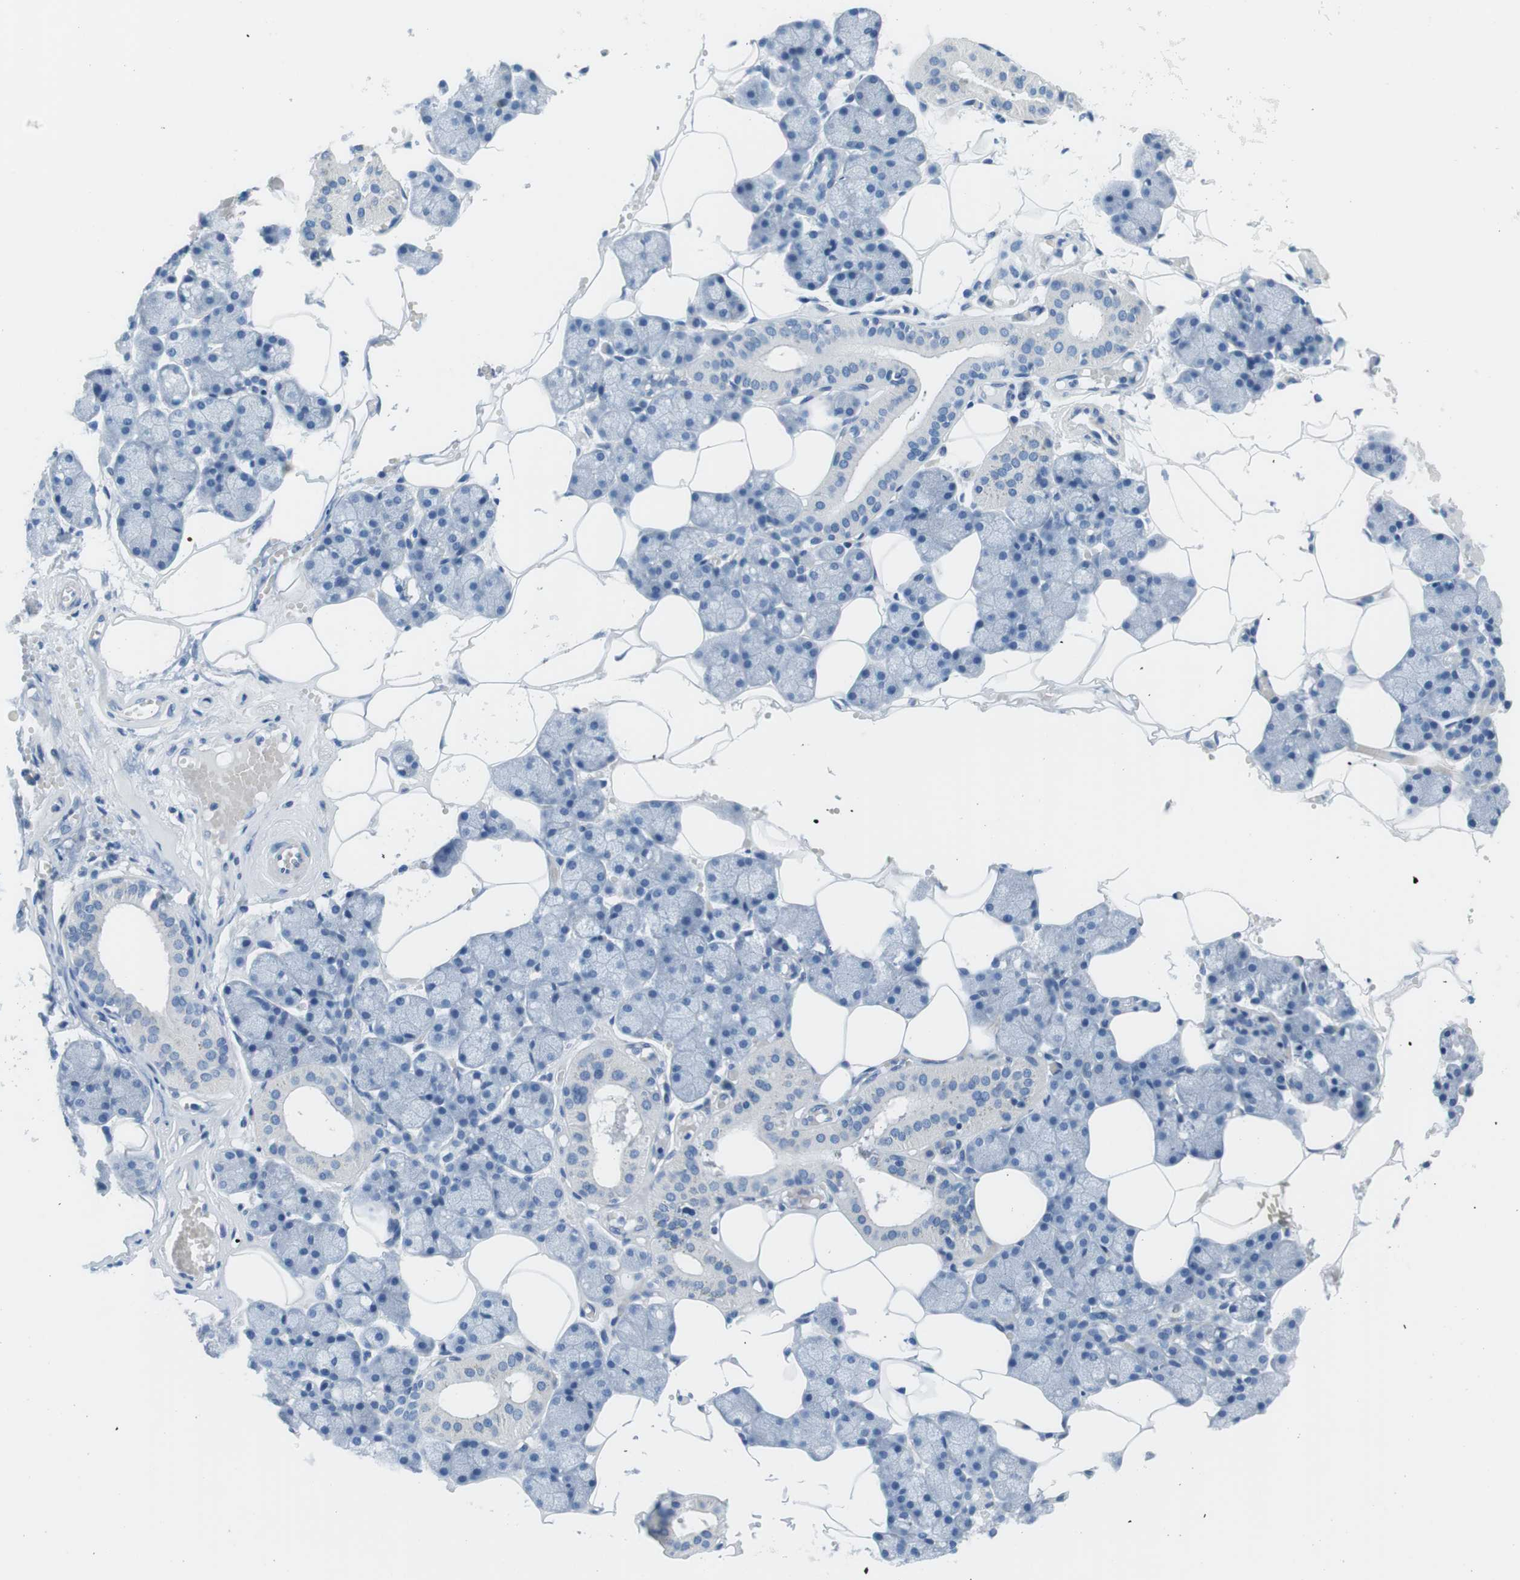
{"staining": {"intensity": "negative", "quantity": "none", "location": "none"}, "tissue": "salivary gland", "cell_type": "Glandular cells", "image_type": "normal", "snomed": [{"axis": "morphology", "description": "Normal tissue, NOS"}, {"axis": "topography", "description": "Salivary gland"}], "caption": "Immunohistochemistry (IHC) micrograph of benign salivary gland: human salivary gland stained with DAB displays no significant protein positivity in glandular cells. The staining was performed using DAB (3,3'-diaminobenzidine) to visualize the protein expression in brown, while the nuclei were stained in blue with hematoxylin (Magnification: 20x).", "gene": "MUC2", "patient": {"sex": "male", "age": 62}}